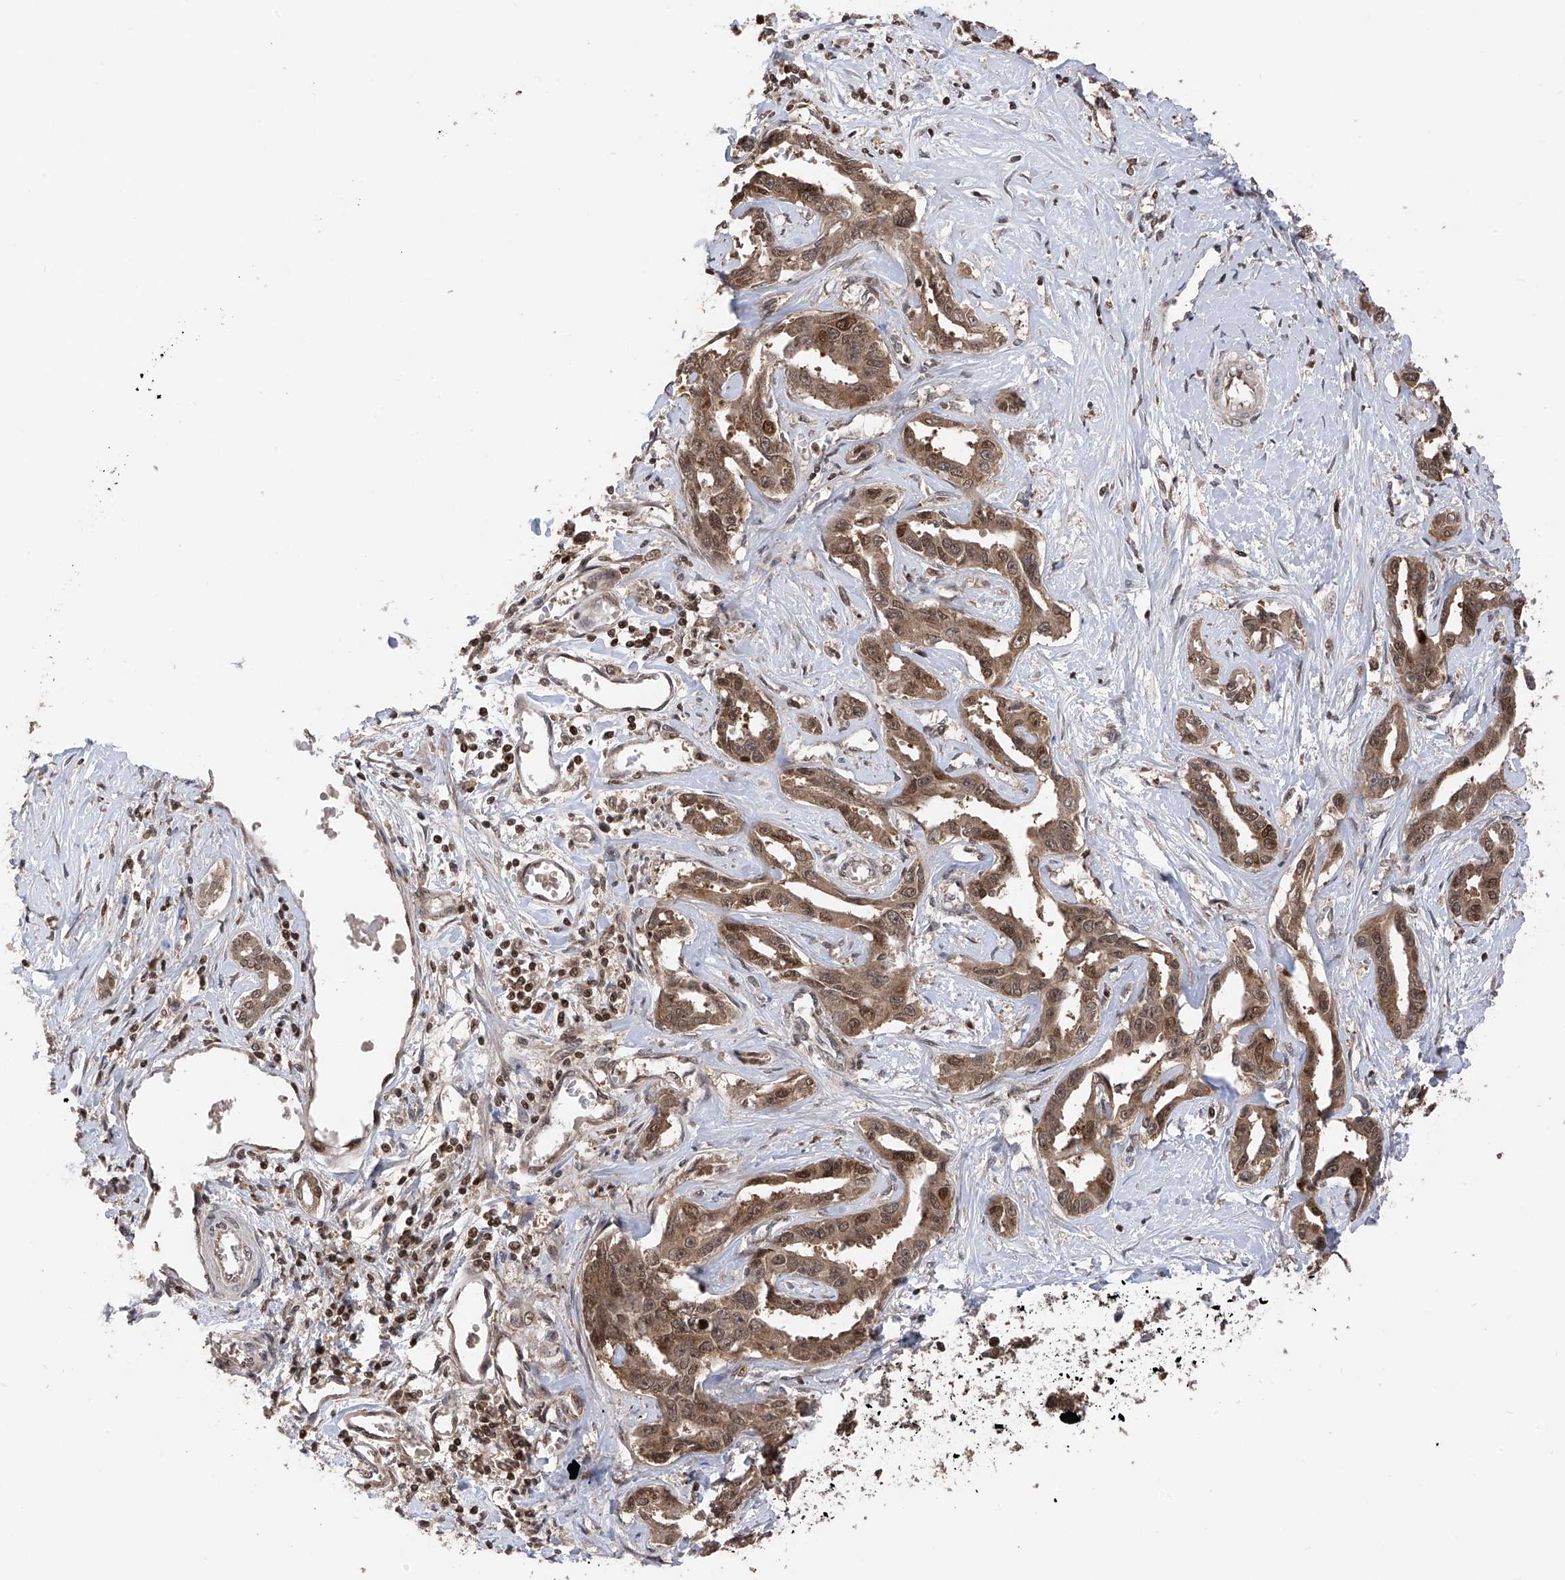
{"staining": {"intensity": "moderate", "quantity": ">75%", "location": "cytoplasmic/membranous,nuclear"}, "tissue": "liver cancer", "cell_type": "Tumor cells", "image_type": "cancer", "snomed": [{"axis": "morphology", "description": "Cholangiocarcinoma"}, {"axis": "topography", "description": "Liver"}], "caption": "Immunohistochemical staining of liver cholangiocarcinoma demonstrates medium levels of moderate cytoplasmic/membranous and nuclear protein expression in about >75% of tumor cells.", "gene": "DNAJC9", "patient": {"sex": "male", "age": 59}}